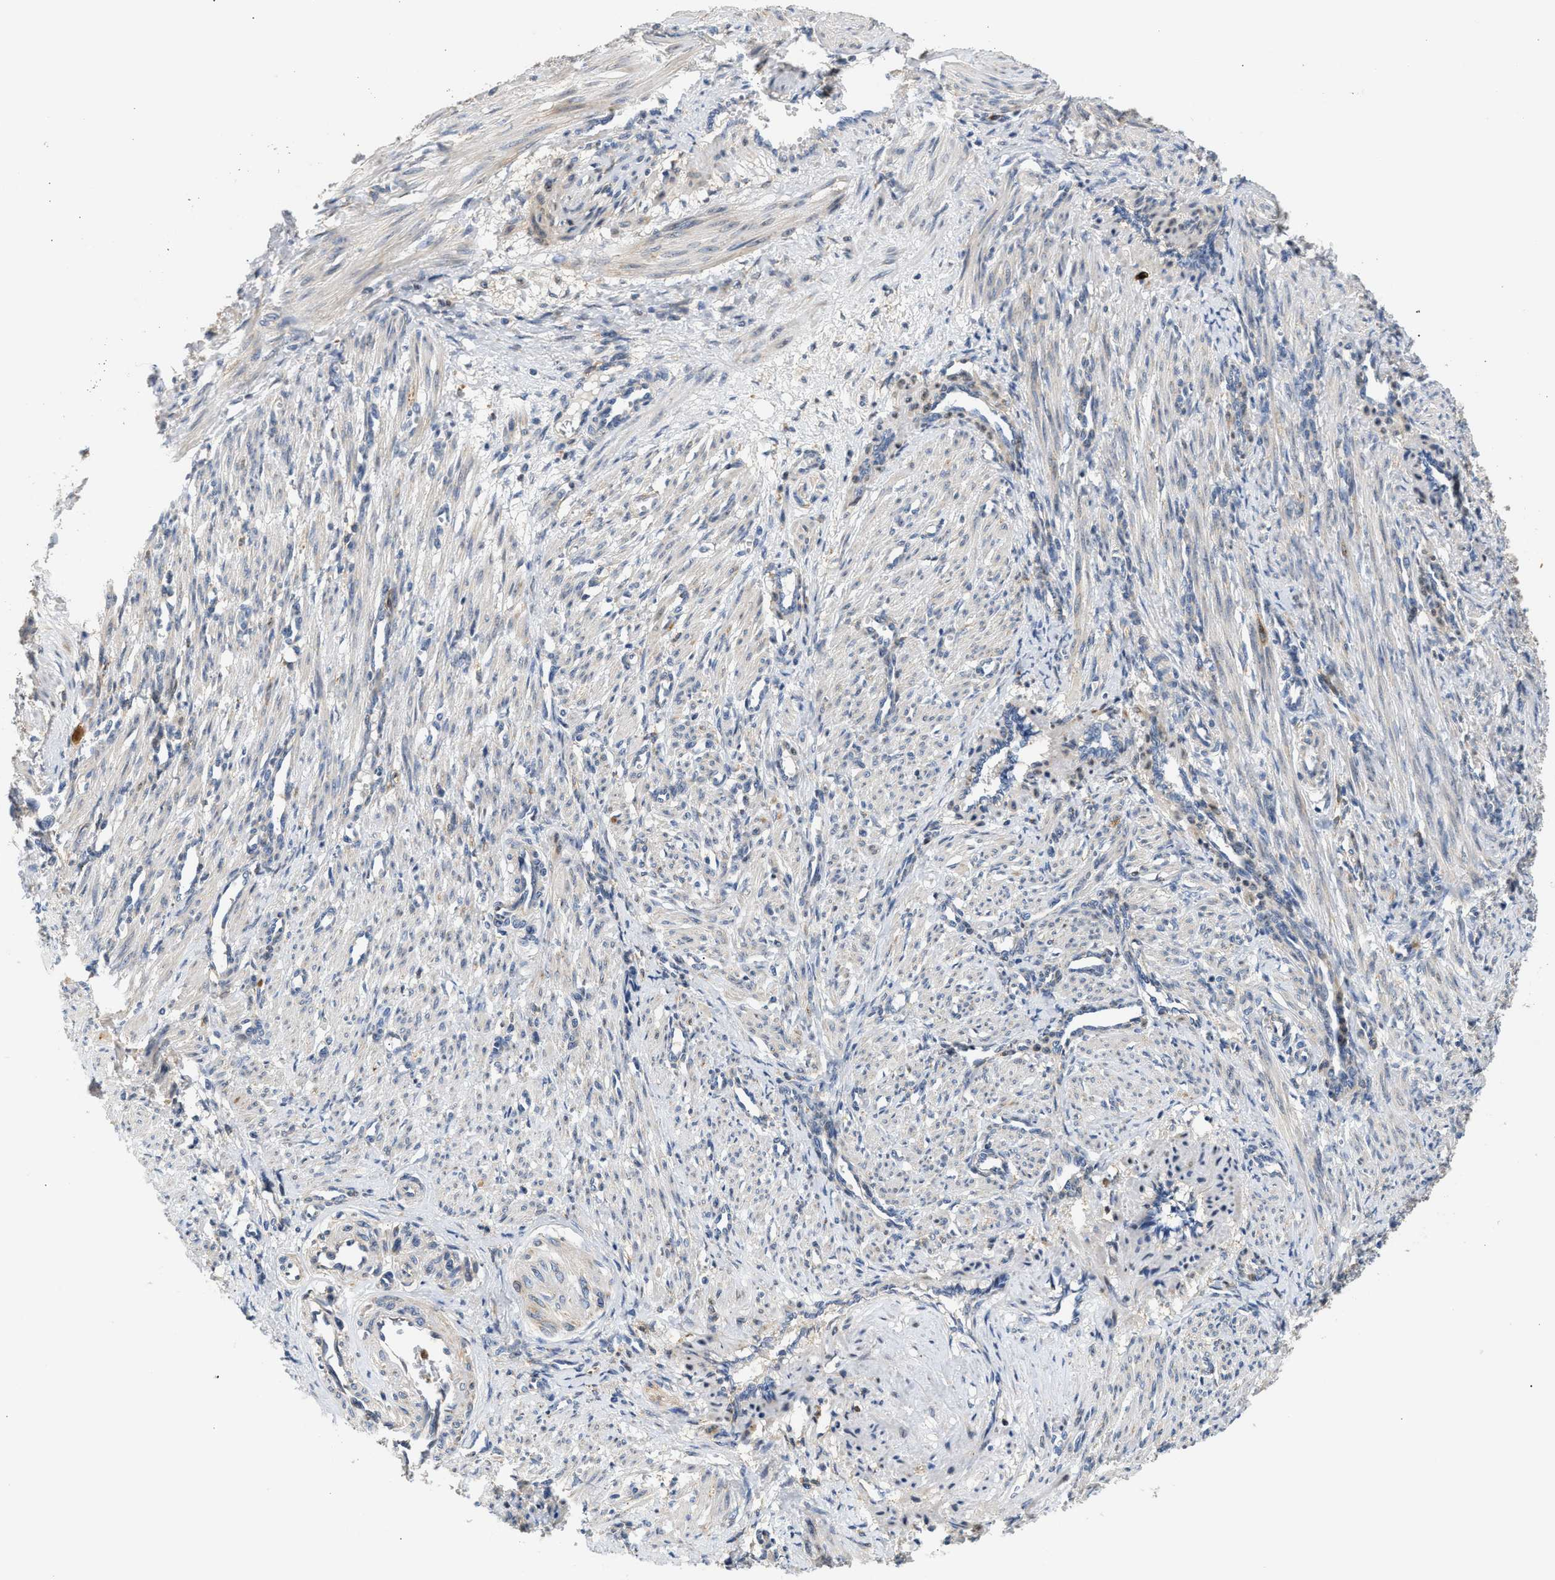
{"staining": {"intensity": "negative", "quantity": "none", "location": "none"}, "tissue": "smooth muscle", "cell_type": "Smooth muscle cells", "image_type": "normal", "snomed": [{"axis": "morphology", "description": "Normal tissue, NOS"}, {"axis": "topography", "description": "Endometrium"}], "caption": "There is no significant expression in smooth muscle cells of smooth muscle. The staining is performed using DAB brown chromogen with nuclei counter-stained in using hematoxylin.", "gene": "RAB31", "patient": {"sex": "female", "age": 33}}